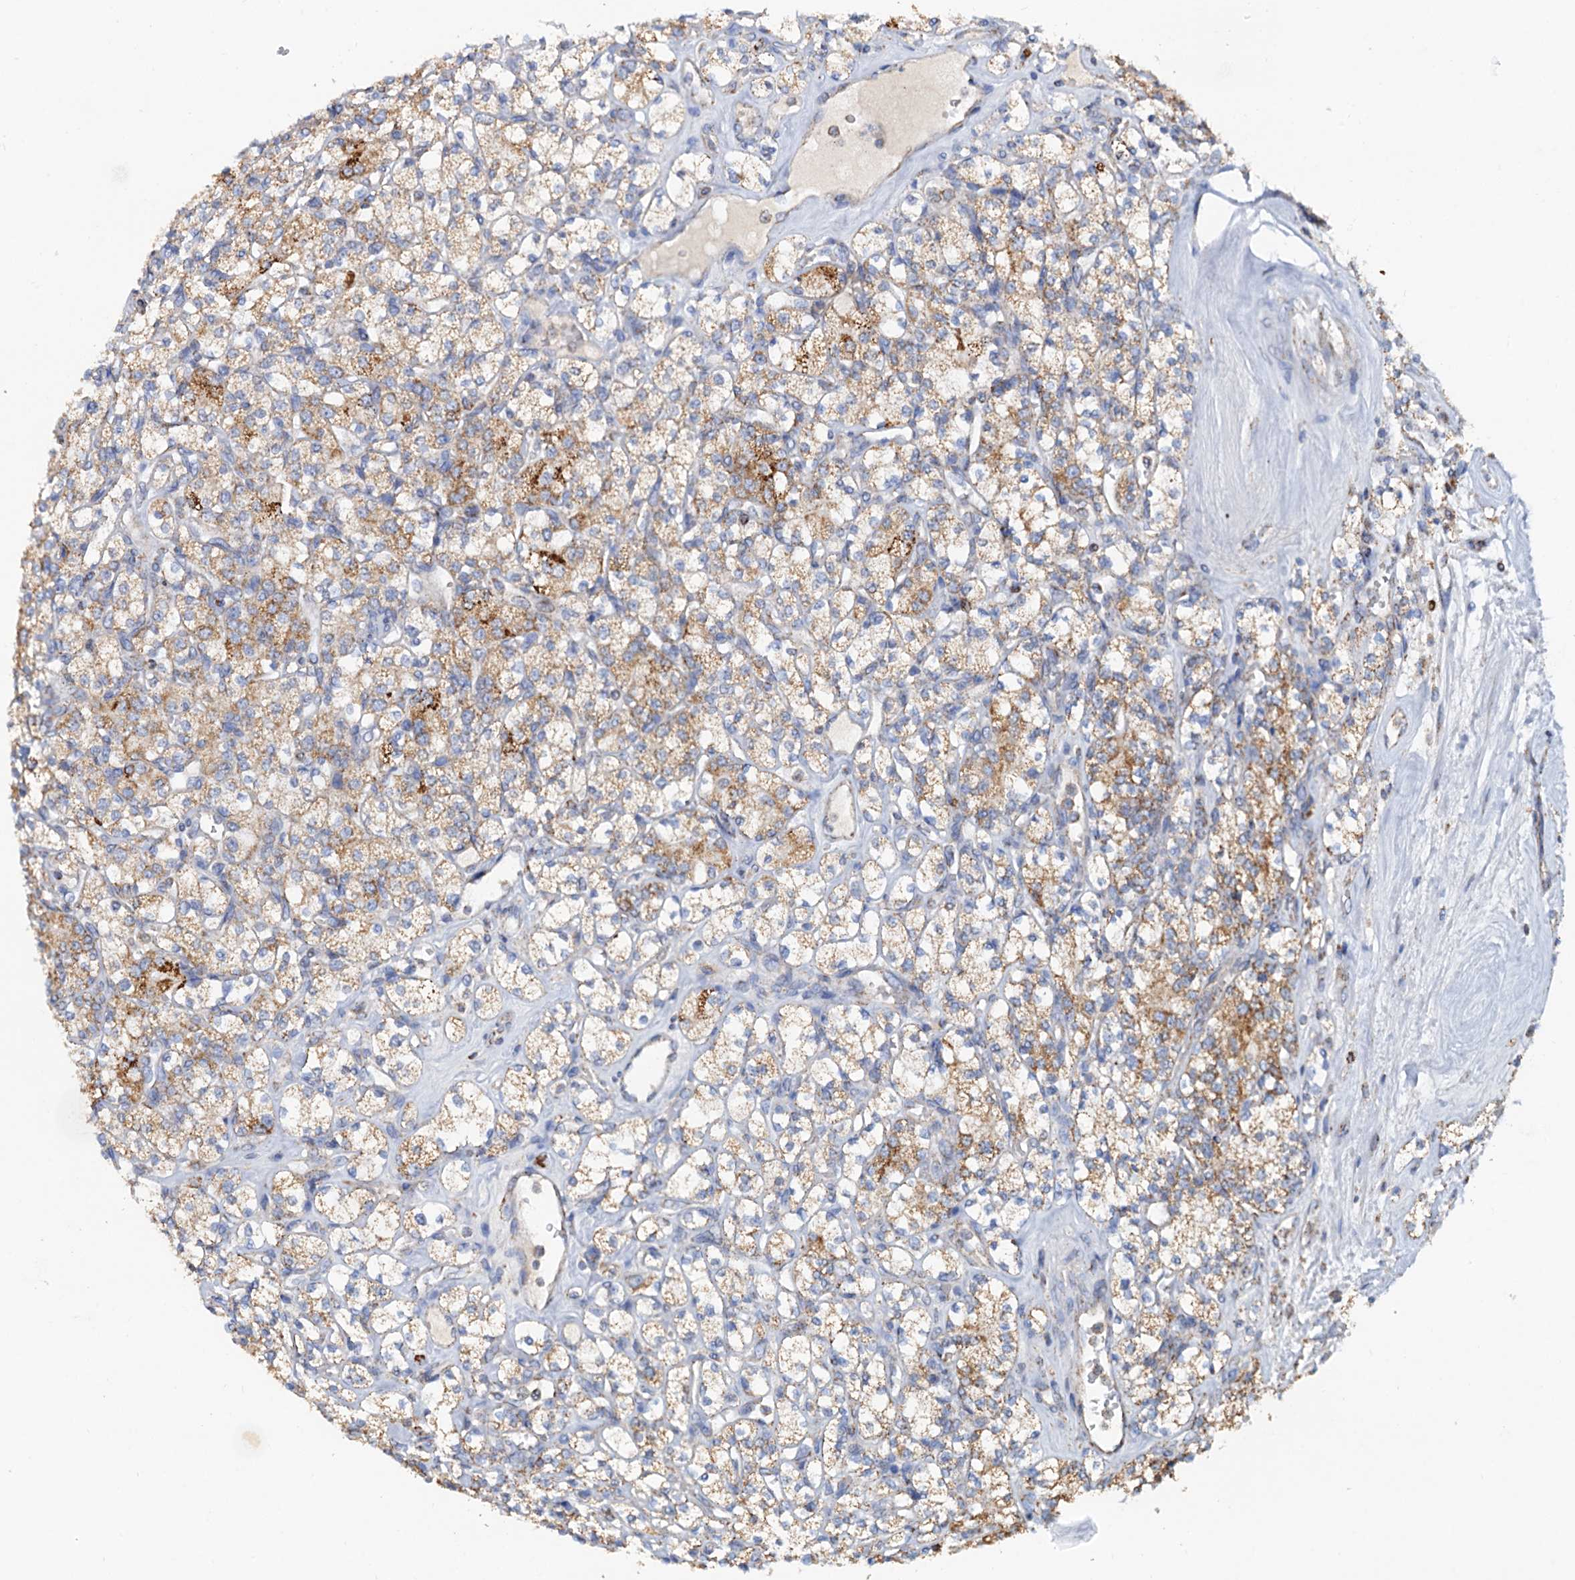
{"staining": {"intensity": "moderate", "quantity": ">75%", "location": "cytoplasmic/membranous"}, "tissue": "renal cancer", "cell_type": "Tumor cells", "image_type": "cancer", "snomed": [{"axis": "morphology", "description": "Adenocarcinoma, NOS"}, {"axis": "topography", "description": "Kidney"}], "caption": "A high-resolution histopathology image shows immunohistochemistry staining of renal adenocarcinoma, which reveals moderate cytoplasmic/membranous positivity in approximately >75% of tumor cells.", "gene": "C2CD3", "patient": {"sex": "male", "age": 77}}